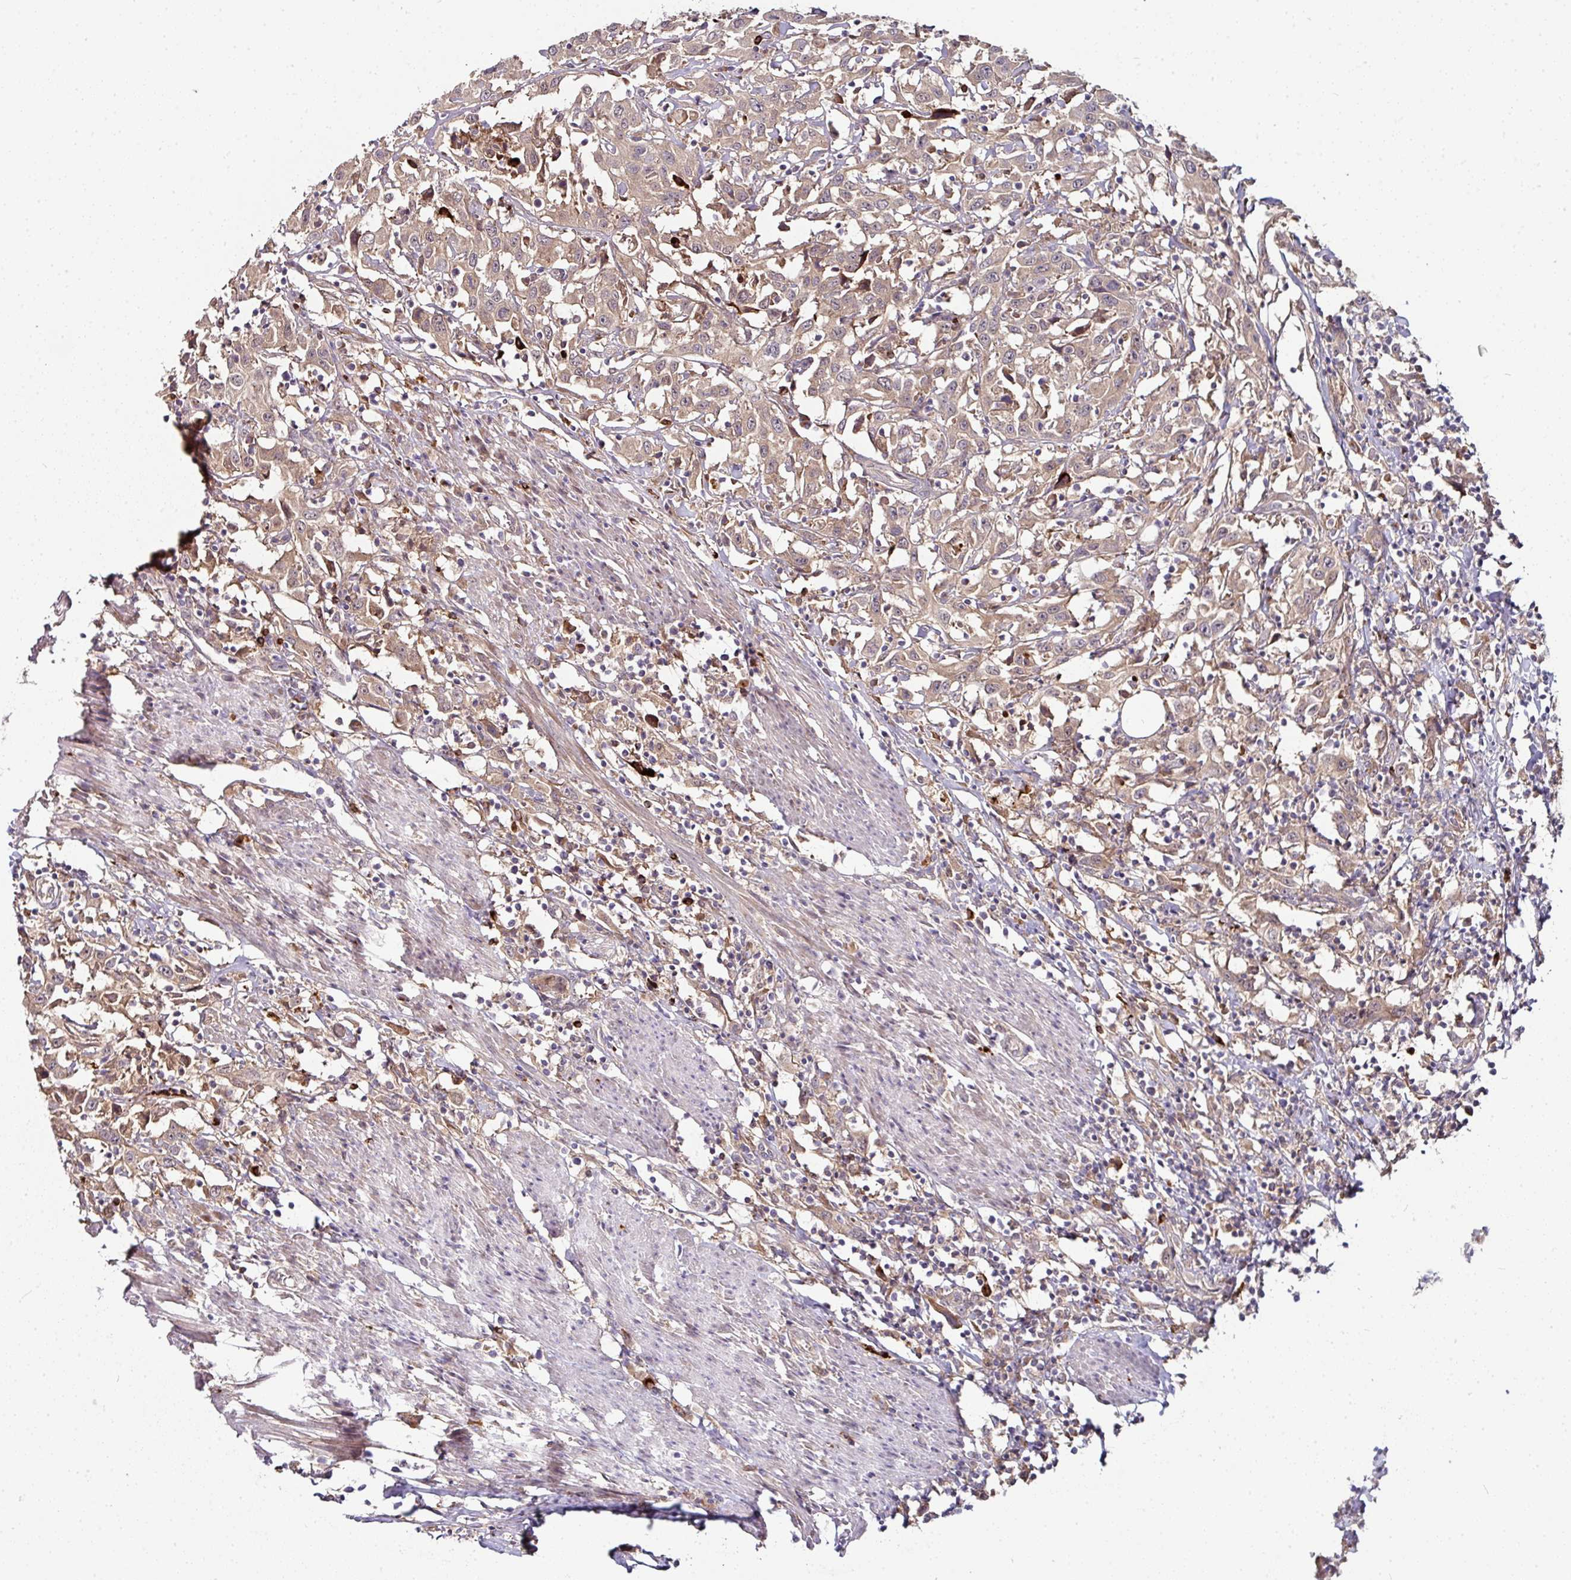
{"staining": {"intensity": "weak", "quantity": ">75%", "location": "cytoplasmic/membranous"}, "tissue": "urothelial cancer", "cell_type": "Tumor cells", "image_type": "cancer", "snomed": [{"axis": "morphology", "description": "Urothelial carcinoma, High grade"}, {"axis": "topography", "description": "Urinary bladder"}], "caption": "About >75% of tumor cells in urothelial carcinoma (high-grade) show weak cytoplasmic/membranous protein positivity as visualized by brown immunohistochemical staining.", "gene": "CTDSP2", "patient": {"sex": "male", "age": 61}}